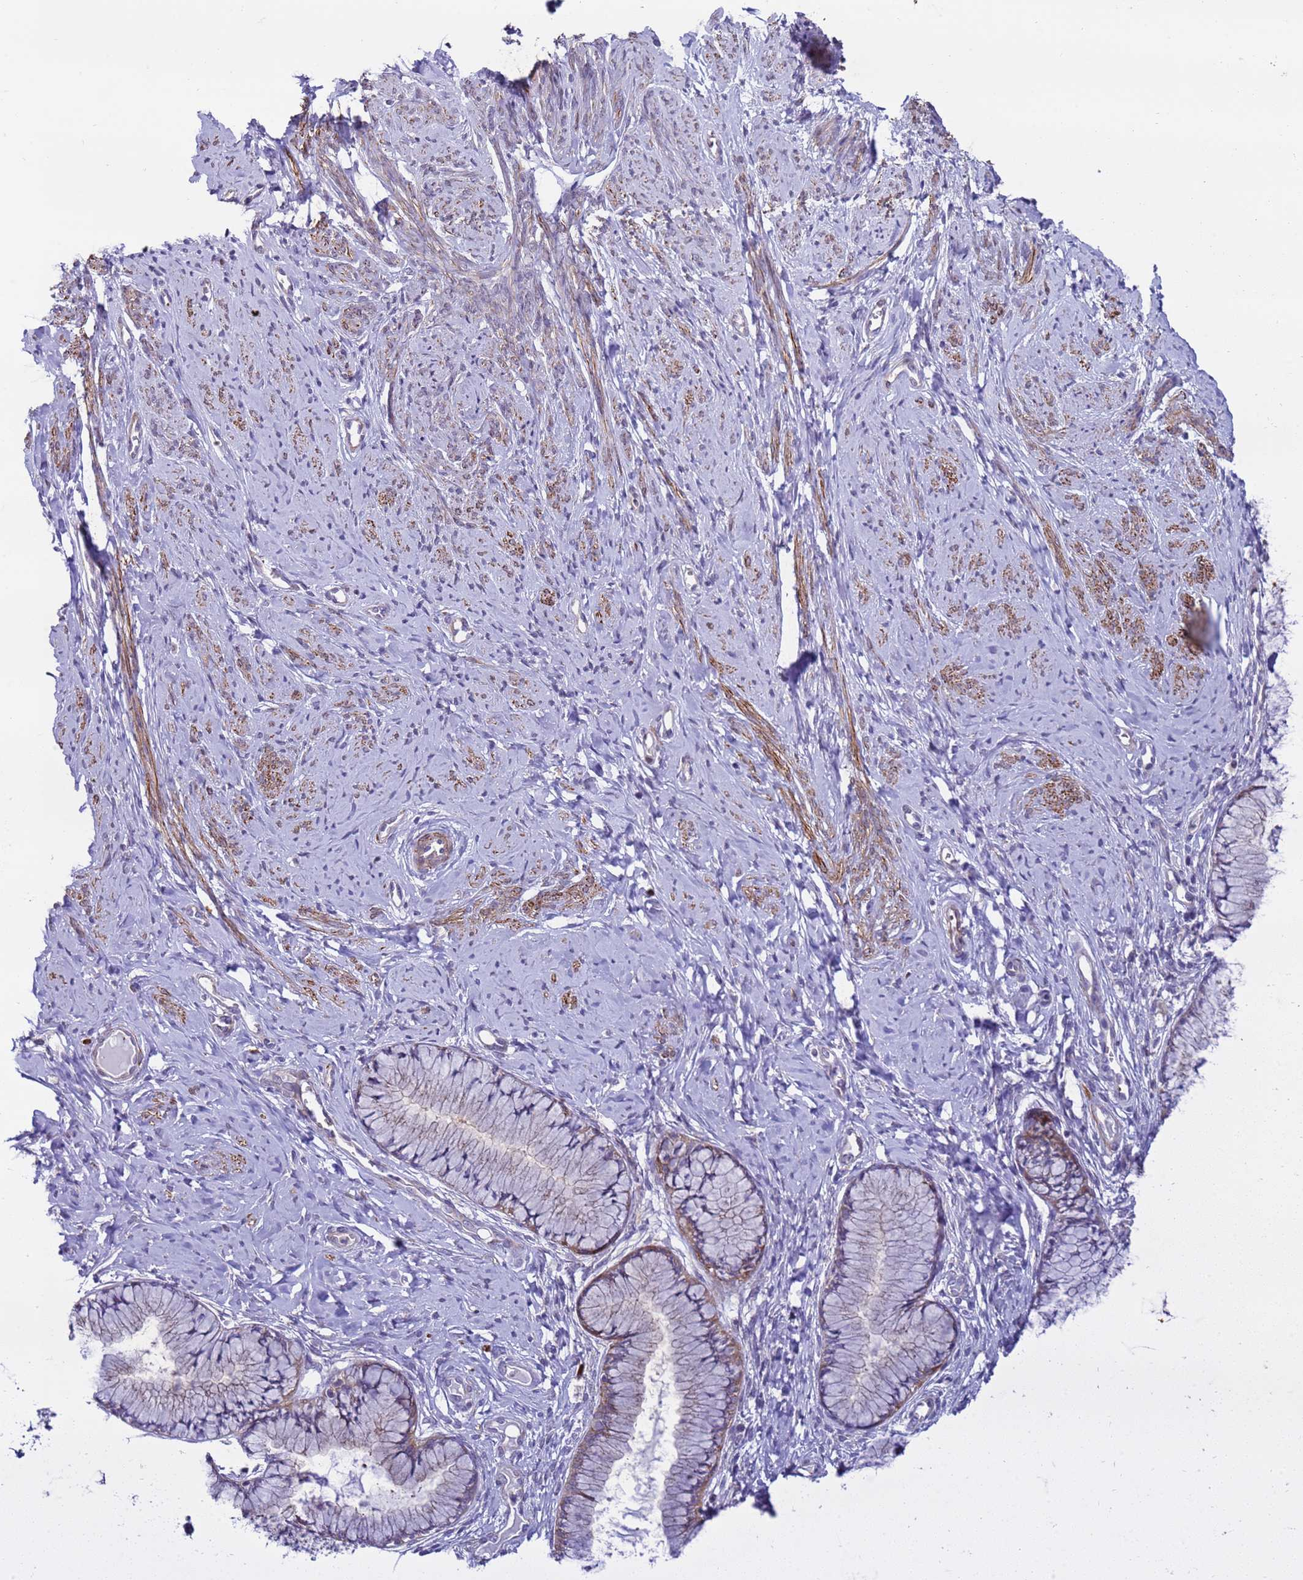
{"staining": {"intensity": "moderate", "quantity": "25%-75%", "location": "cytoplasmic/membranous"}, "tissue": "cervix", "cell_type": "Glandular cells", "image_type": "normal", "snomed": [{"axis": "morphology", "description": "Normal tissue, NOS"}, {"axis": "topography", "description": "Cervix"}], "caption": "Cervix stained with DAB (3,3'-diaminobenzidine) immunohistochemistry reveals medium levels of moderate cytoplasmic/membranous expression in about 25%-75% of glandular cells.", "gene": "GEN1", "patient": {"sex": "female", "age": 42}}